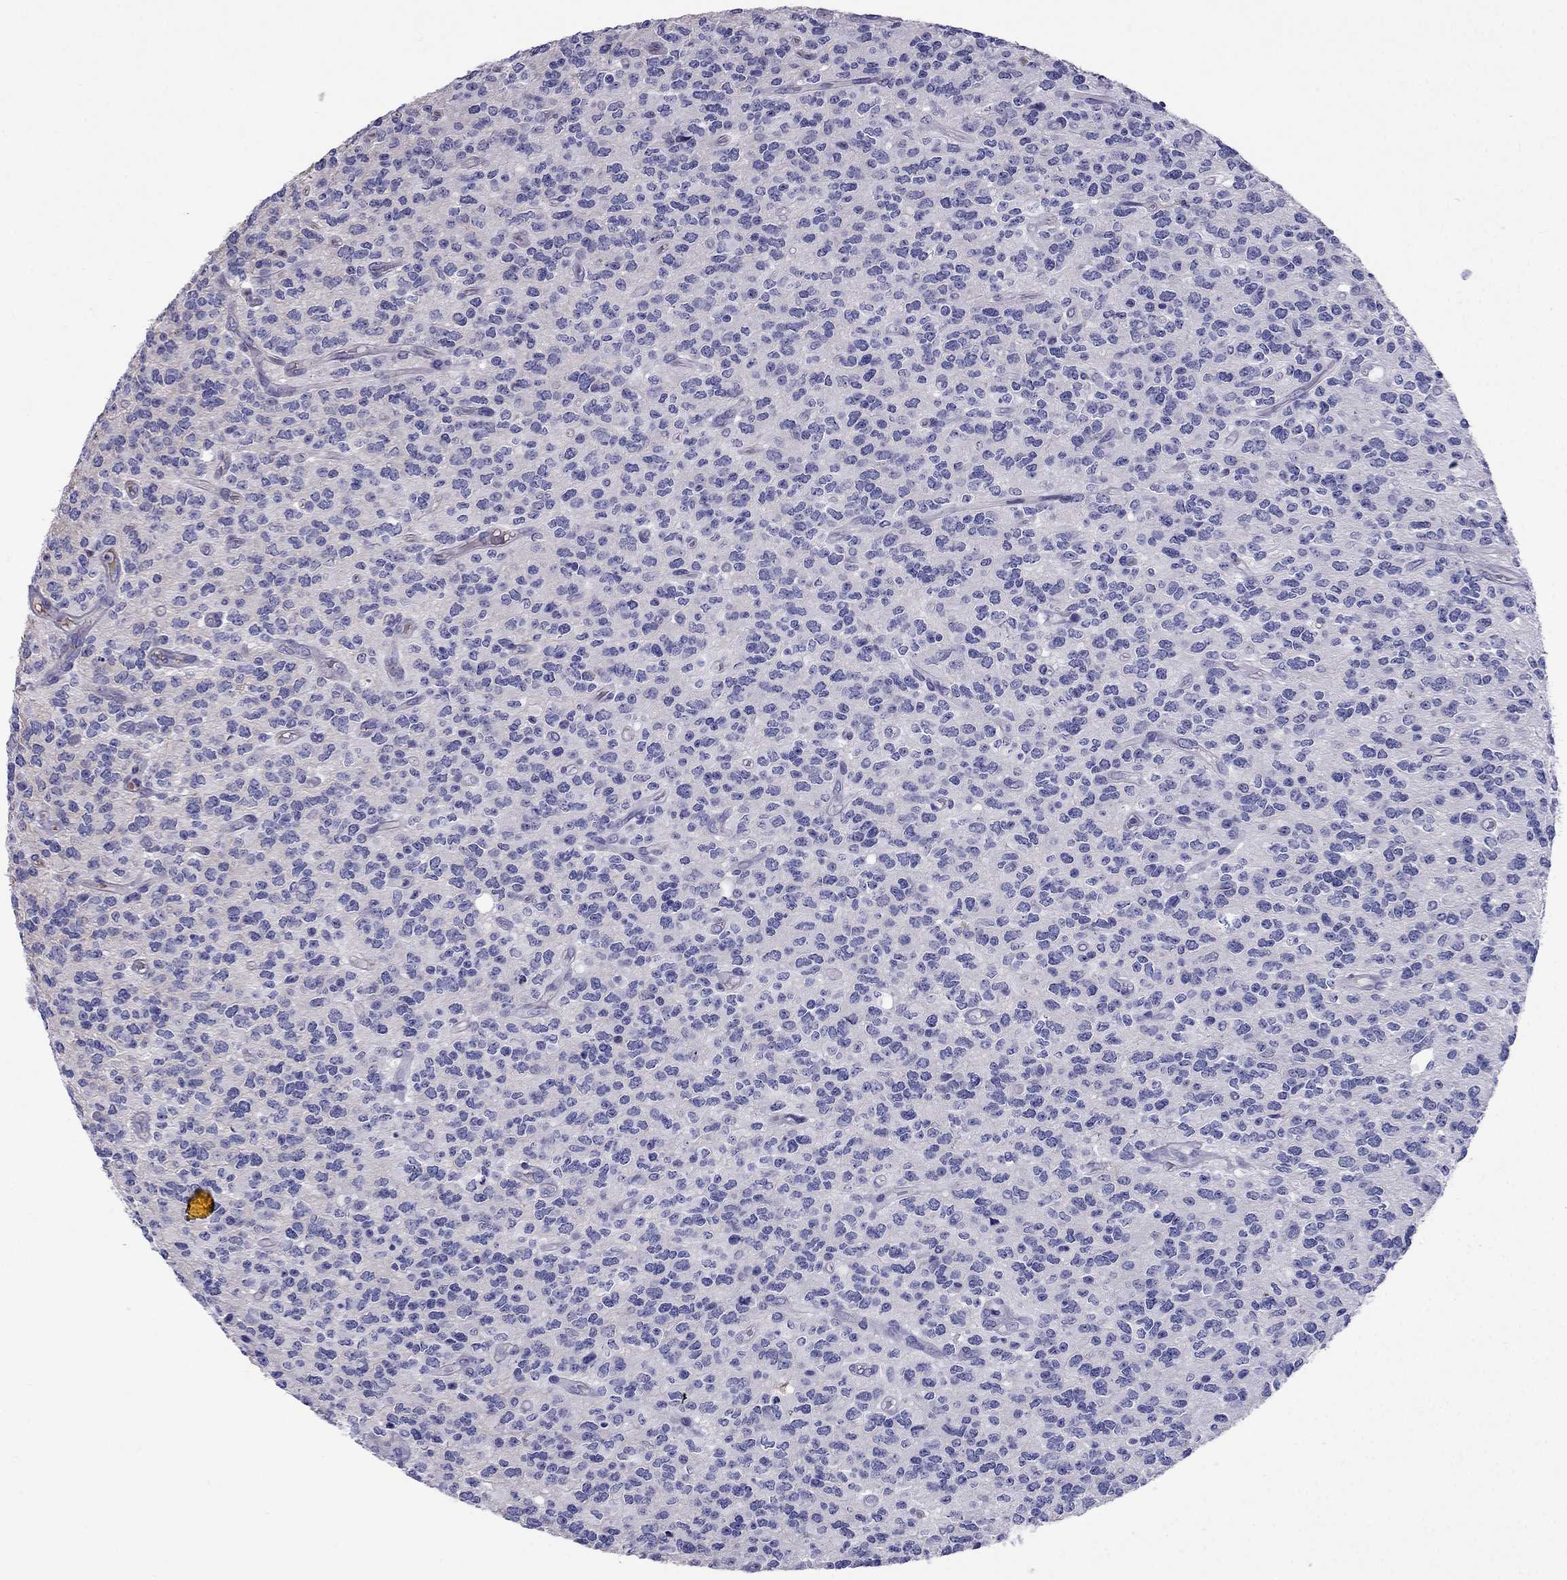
{"staining": {"intensity": "negative", "quantity": "none", "location": "none"}, "tissue": "glioma", "cell_type": "Tumor cells", "image_type": "cancer", "snomed": [{"axis": "morphology", "description": "Glioma, malignant, Low grade"}, {"axis": "topography", "description": "Brain"}], "caption": "Tumor cells show no significant protein expression in glioma.", "gene": "TBC1D21", "patient": {"sex": "female", "age": 45}}